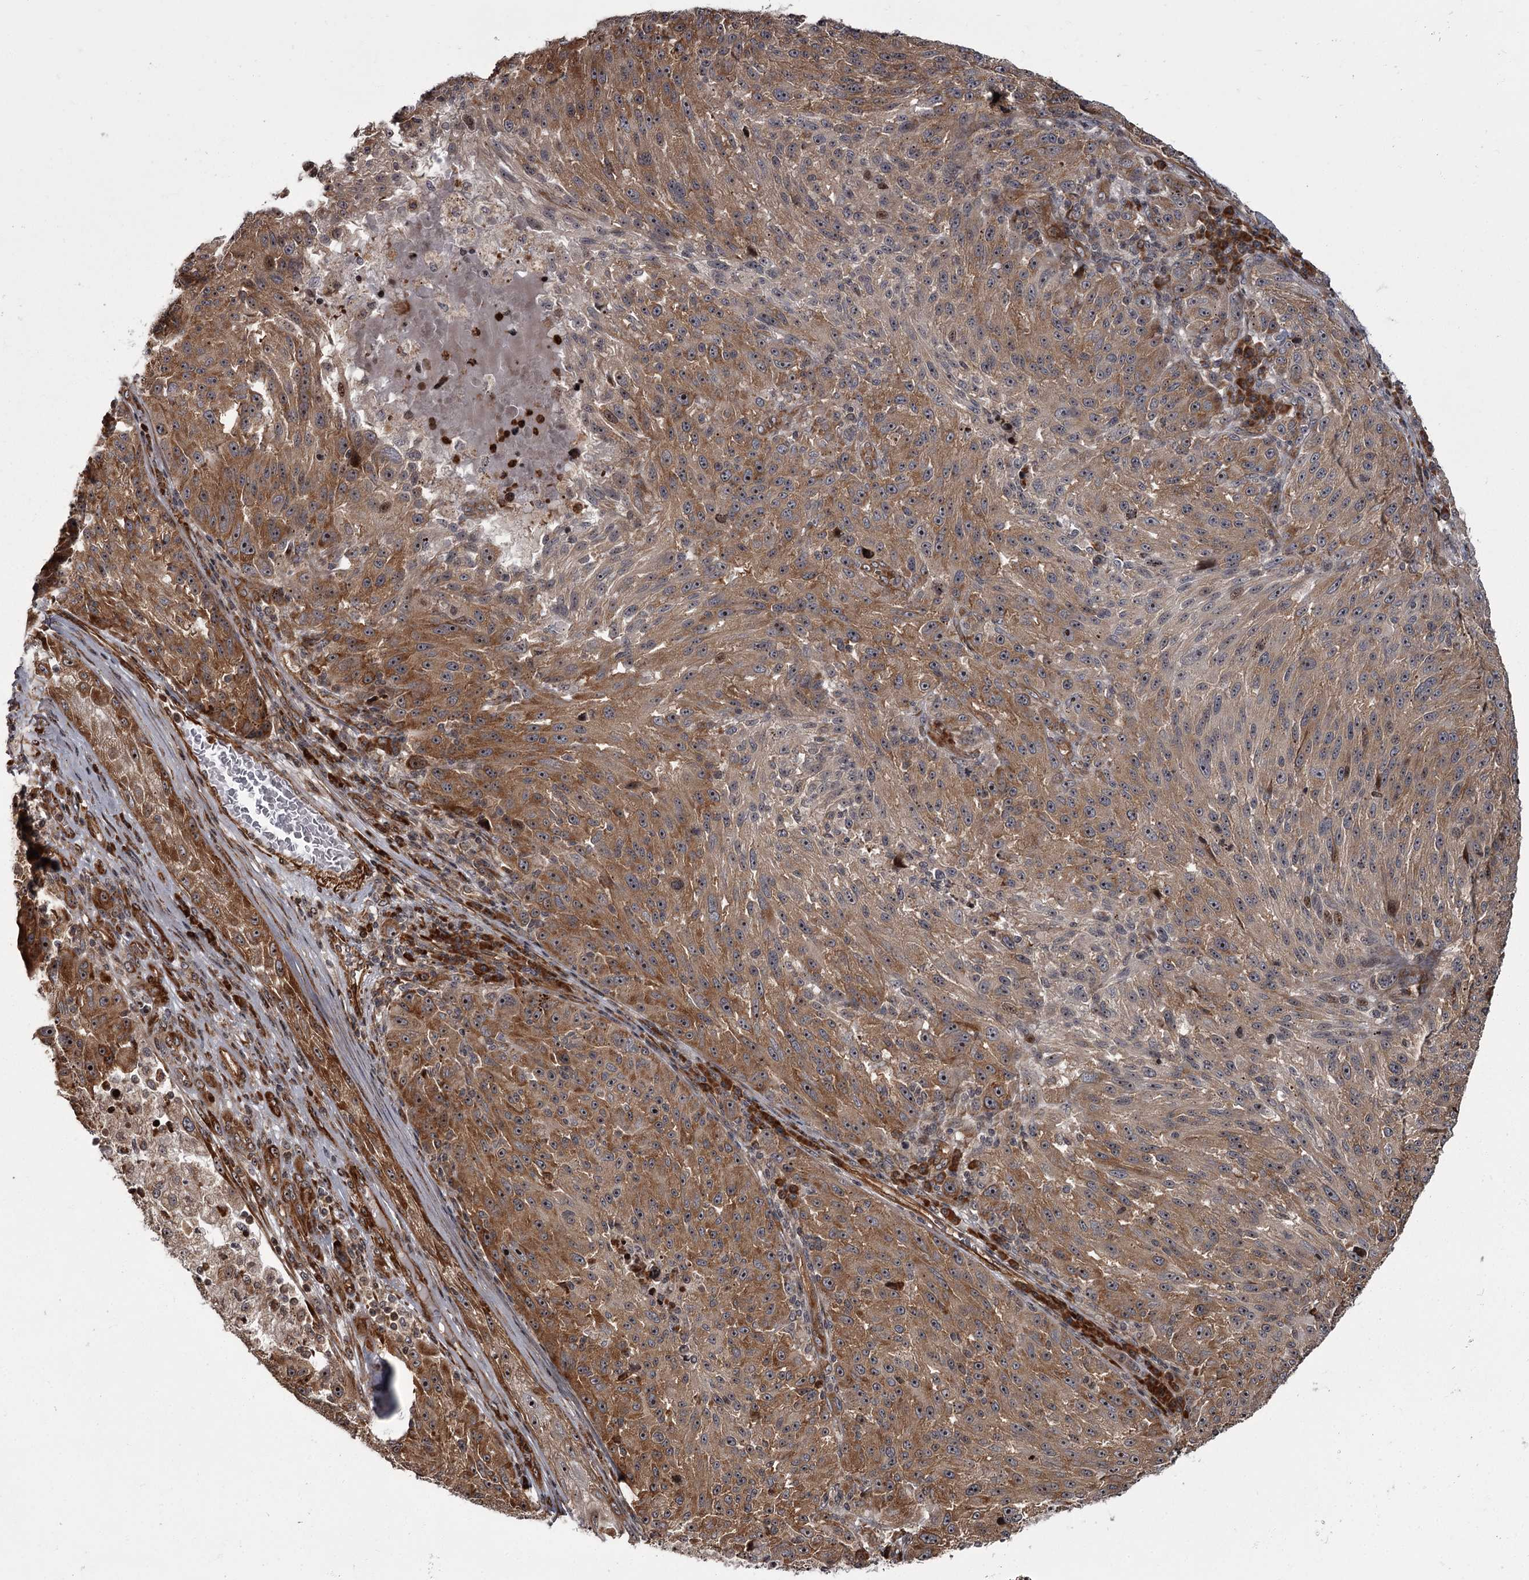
{"staining": {"intensity": "moderate", "quantity": ">75%", "location": "cytoplasmic/membranous,nuclear"}, "tissue": "melanoma", "cell_type": "Tumor cells", "image_type": "cancer", "snomed": [{"axis": "morphology", "description": "Malignant melanoma, NOS"}, {"axis": "topography", "description": "Skin"}], "caption": "Tumor cells show medium levels of moderate cytoplasmic/membranous and nuclear expression in approximately >75% of cells in melanoma.", "gene": "THAP9", "patient": {"sex": "male", "age": 53}}